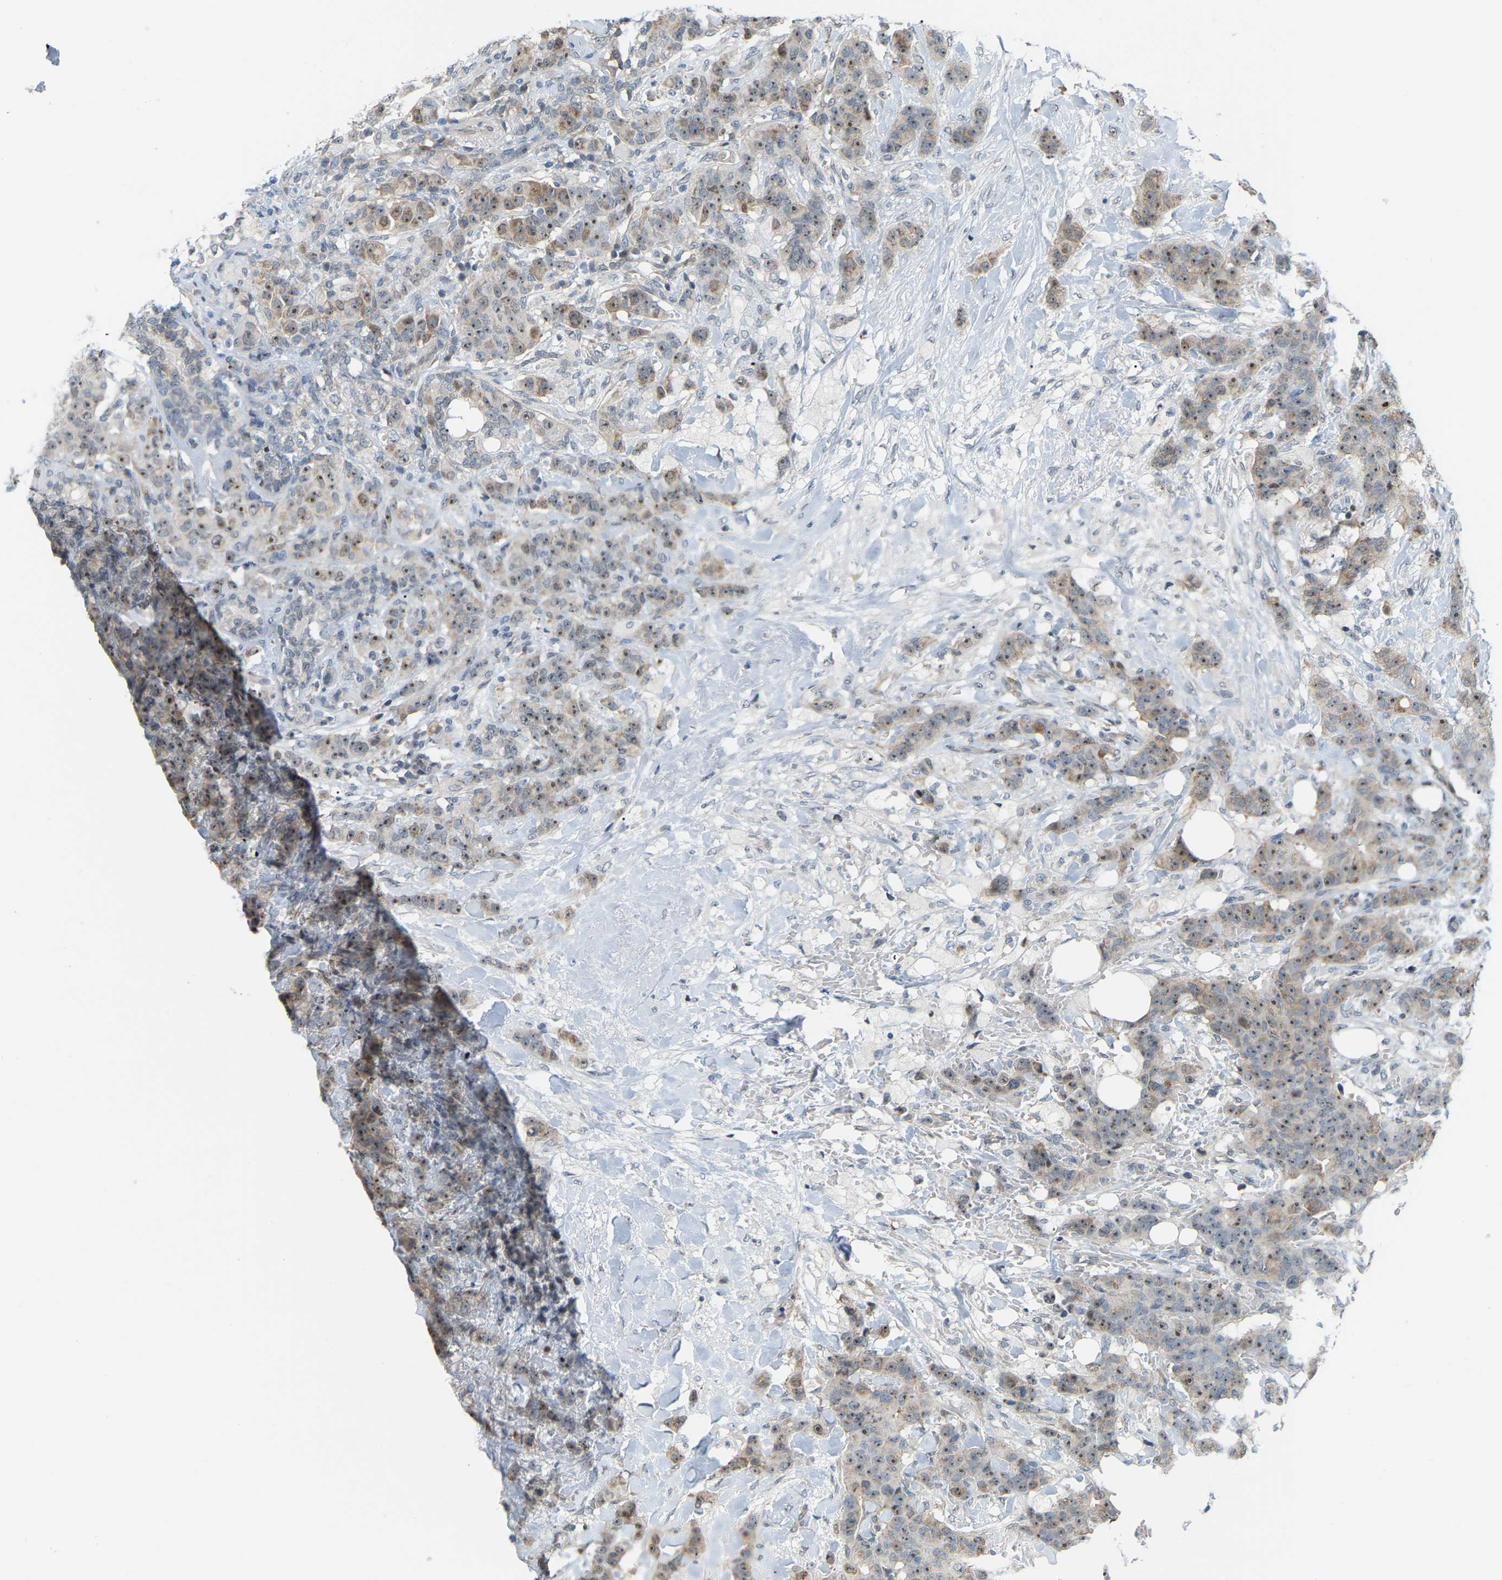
{"staining": {"intensity": "moderate", "quantity": ">75%", "location": "cytoplasmic/membranous,nuclear"}, "tissue": "breast cancer", "cell_type": "Tumor cells", "image_type": "cancer", "snomed": [{"axis": "morphology", "description": "Normal tissue, NOS"}, {"axis": "morphology", "description": "Duct carcinoma"}, {"axis": "topography", "description": "Breast"}], "caption": "Moderate cytoplasmic/membranous and nuclear positivity for a protein is seen in approximately >75% of tumor cells of breast cancer using immunohistochemistry.", "gene": "CROT", "patient": {"sex": "female", "age": 40}}